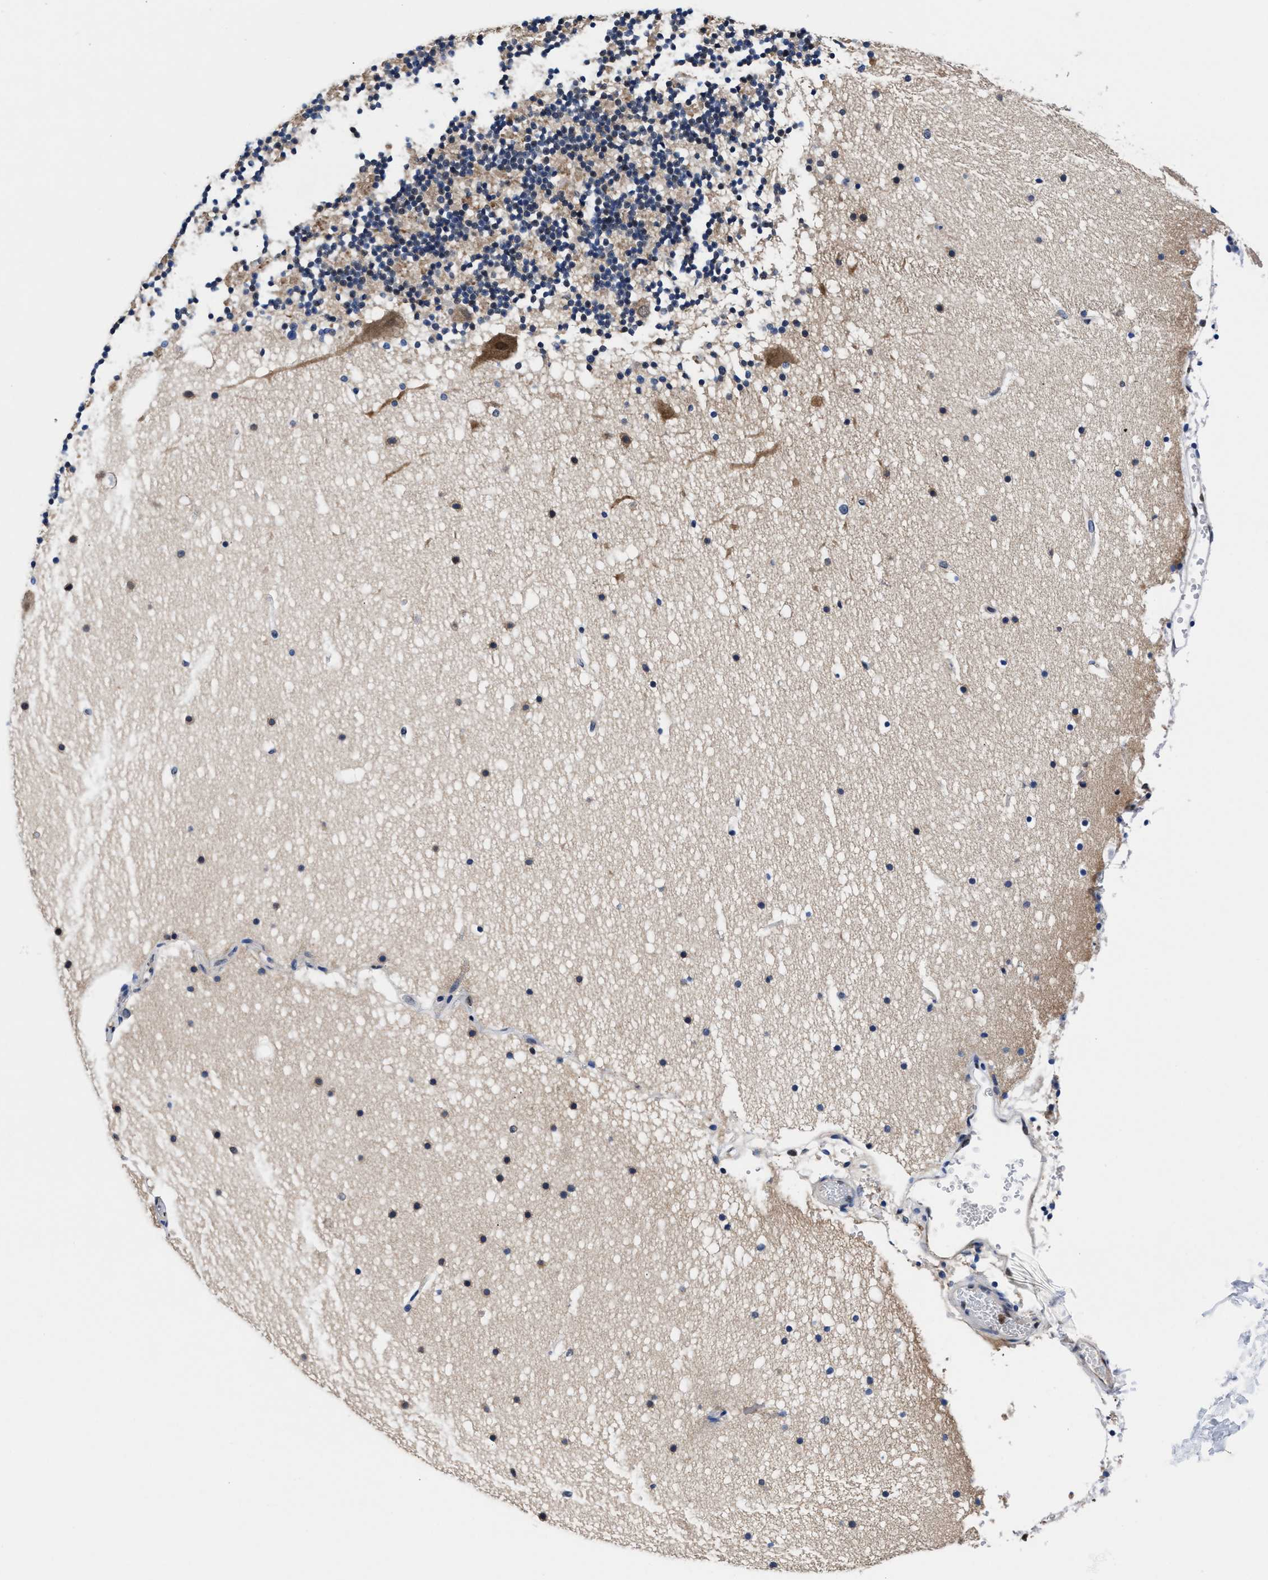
{"staining": {"intensity": "moderate", "quantity": "<25%", "location": "nuclear"}, "tissue": "cerebellum", "cell_type": "Cells in granular layer", "image_type": "normal", "snomed": [{"axis": "morphology", "description": "Normal tissue, NOS"}, {"axis": "topography", "description": "Cerebellum"}], "caption": "A low amount of moderate nuclear positivity is appreciated in approximately <25% of cells in granular layer in unremarkable cerebellum.", "gene": "ACLY", "patient": {"sex": "male", "age": 57}}